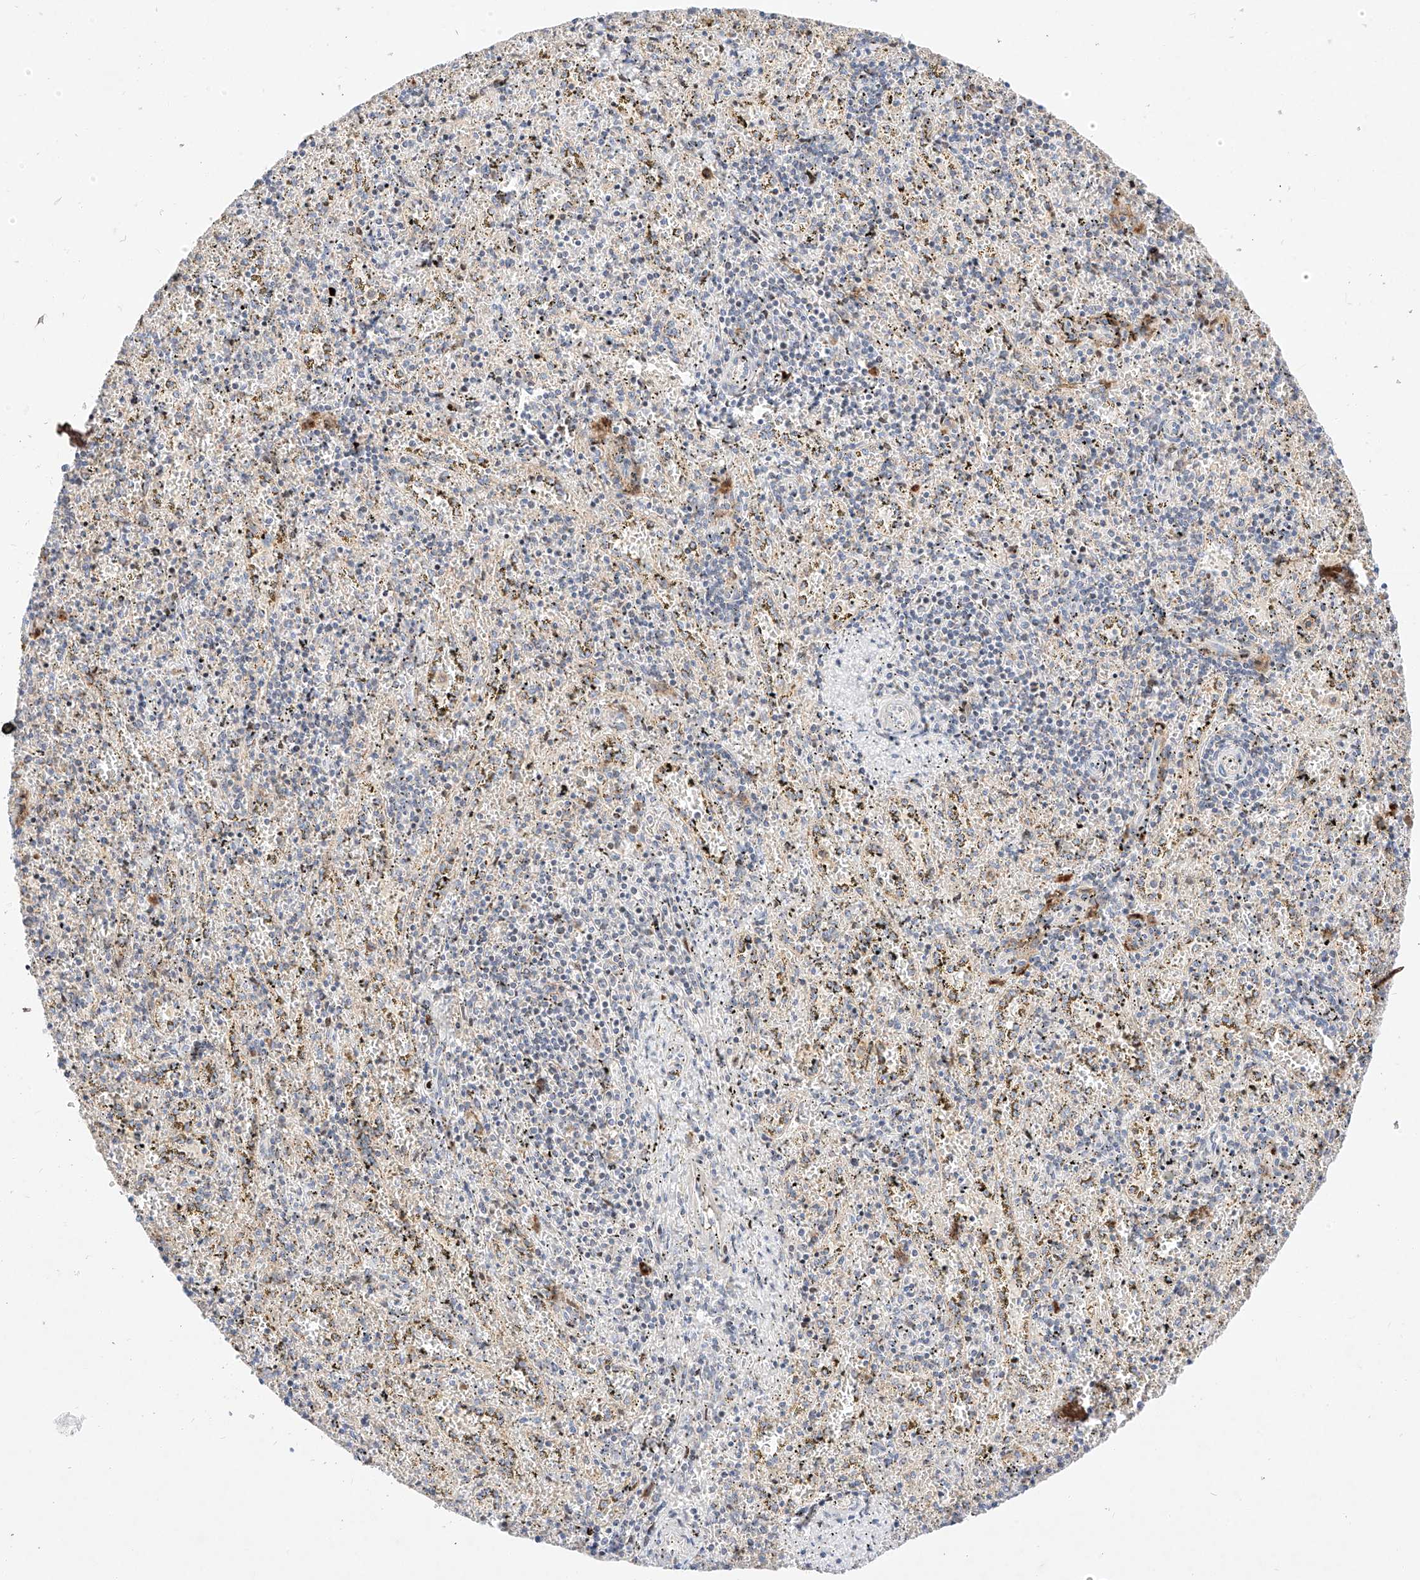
{"staining": {"intensity": "moderate", "quantity": "<25%", "location": "cytoplasmic/membranous"}, "tissue": "spleen", "cell_type": "Cells in red pulp", "image_type": "normal", "snomed": [{"axis": "morphology", "description": "Normal tissue, NOS"}, {"axis": "topography", "description": "Spleen"}], "caption": "Protein analysis of normal spleen demonstrates moderate cytoplasmic/membranous positivity in approximately <25% of cells in red pulp.", "gene": "OSGEPL1", "patient": {"sex": "male", "age": 11}}